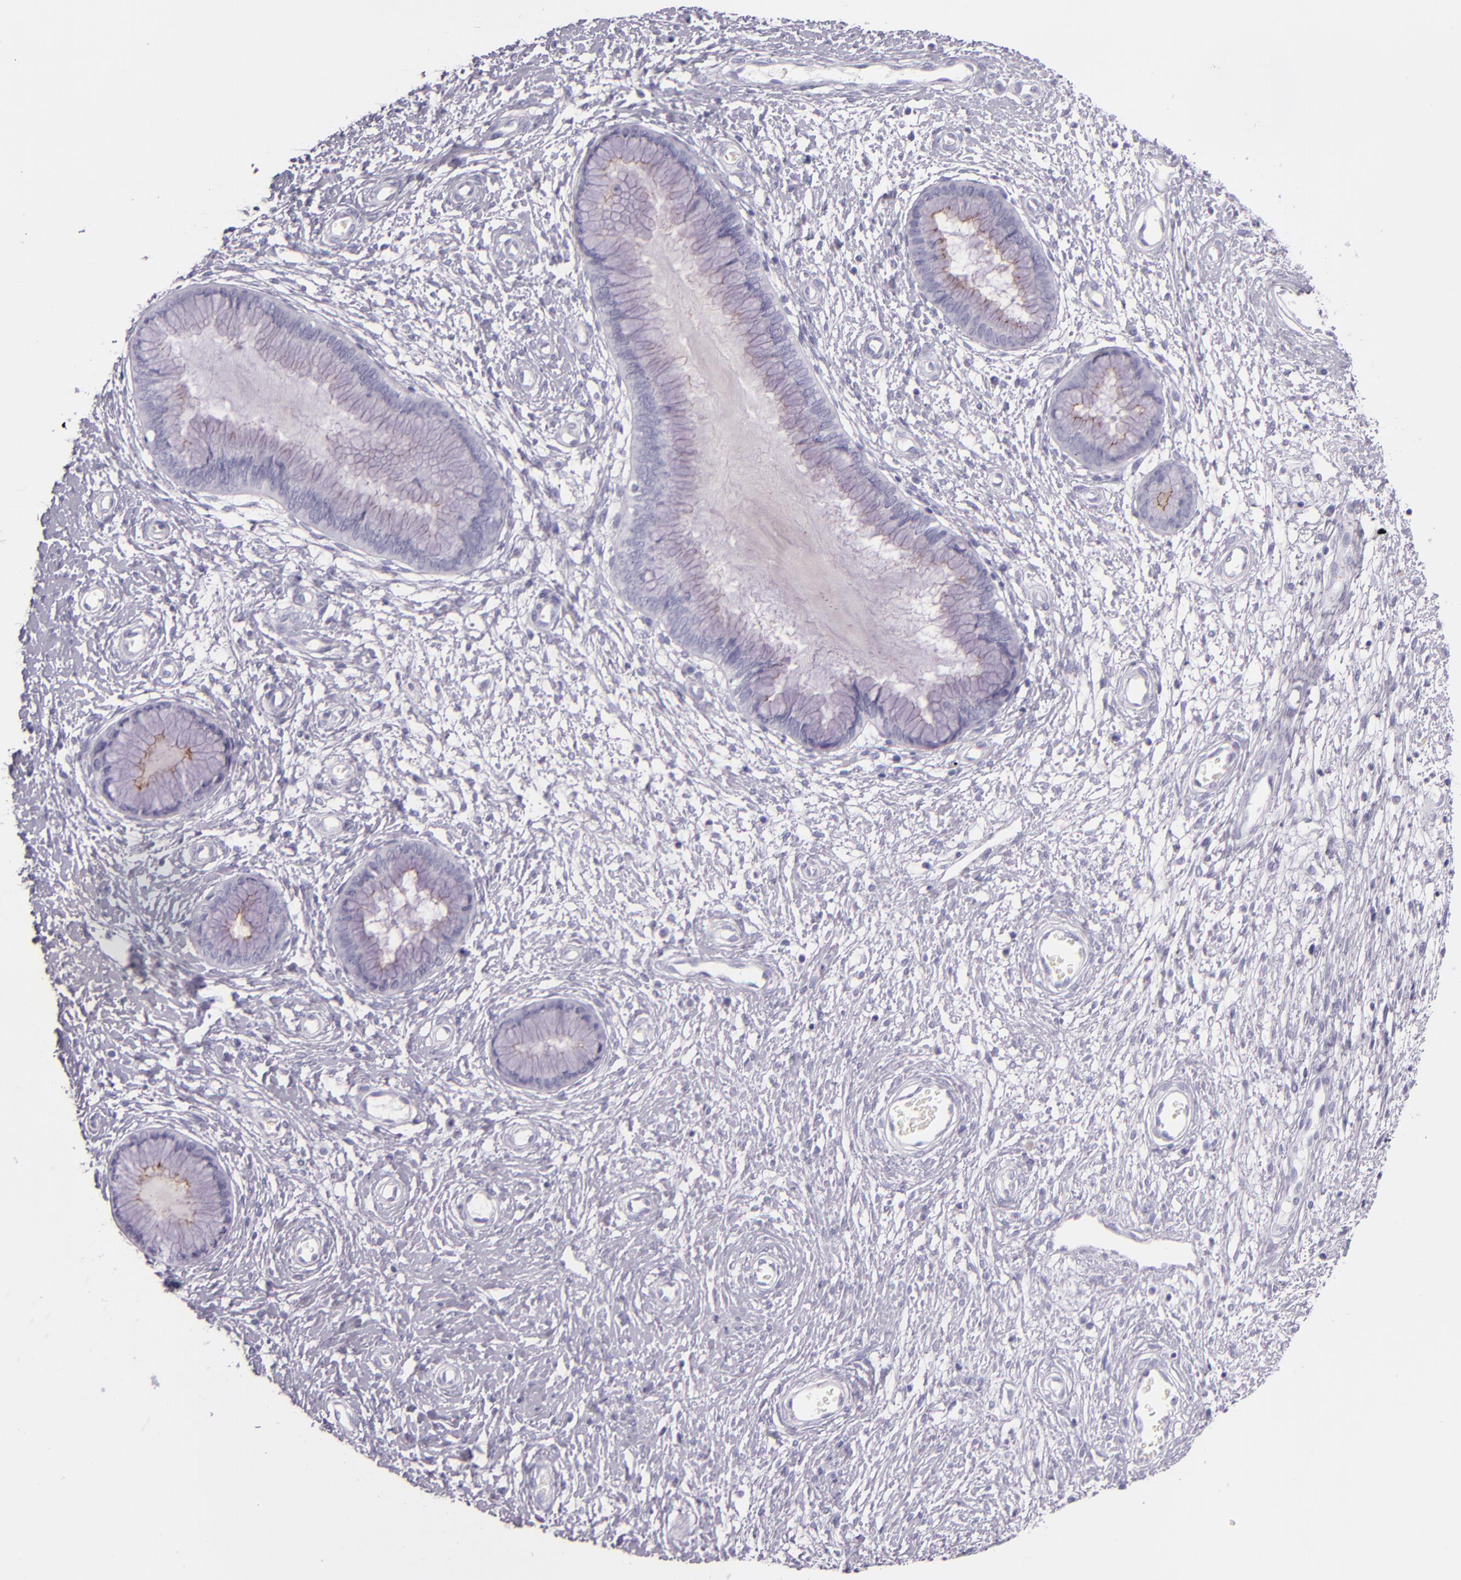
{"staining": {"intensity": "weak", "quantity": "<25%", "location": "cytoplasmic/membranous"}, "tissue": "cervix", "cell_type": "Glandular cells", "image_type": "normal", "snomed": [{"axis": "morphology", "description": "Normal tissue, NOS"}, {"axis": "topography", "description": "Cervix"}], "caption": "IHC histopathology image of benign cervix: human cervix stained with DAB (3,3'-diaminobenzidine) displays no significant protein positivity in glandular cells. The staining is performed using DAB brown chromogen with nuclei counter-stained in using hematoxylin.", "gene": "CEACAM1", "patient": {"sex": "female", "age": 55}}